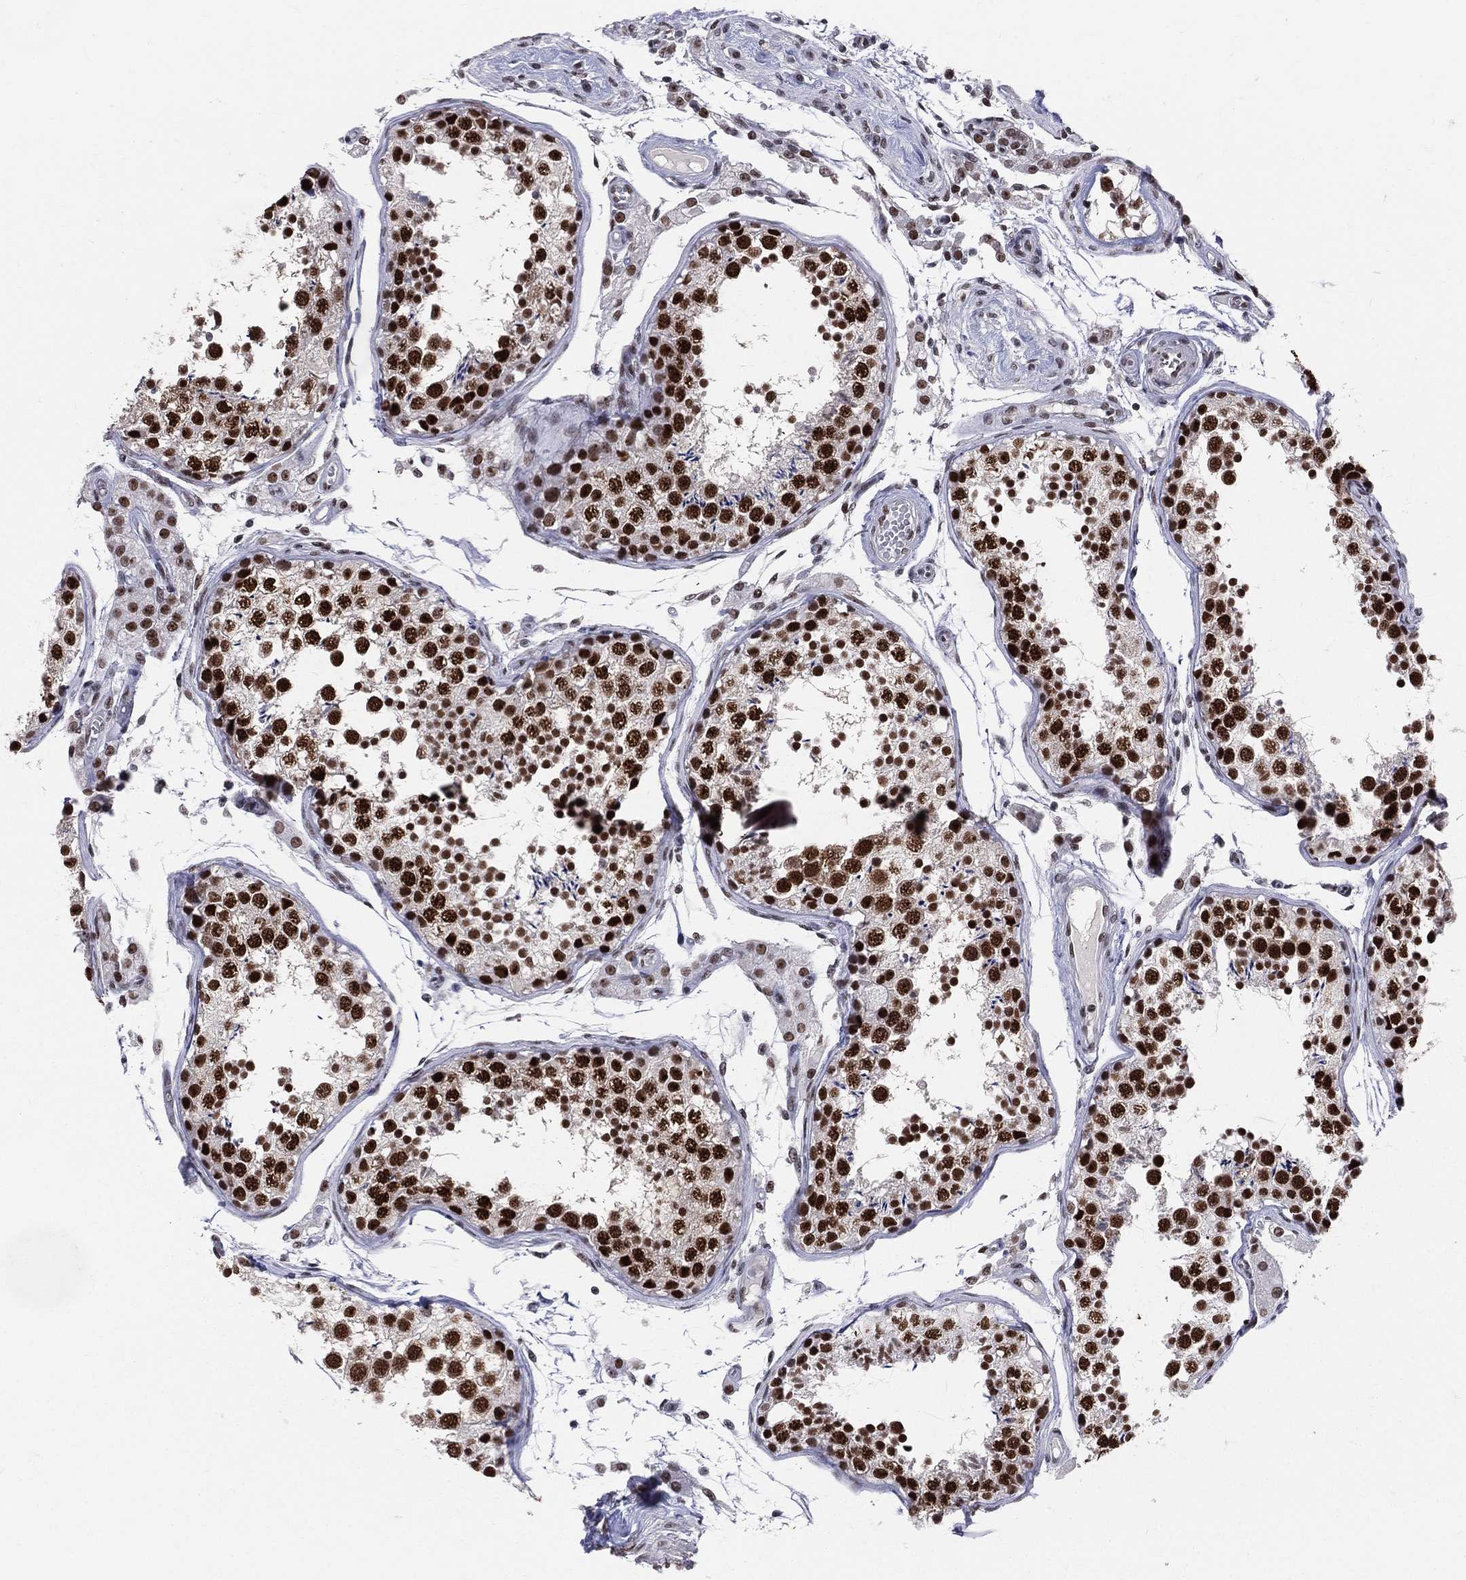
{"staining": {"intensity": "strong", "quantity": ">75%", "location": "nuclear"}, "tissue": "testis", "cell_type": "Cells in seminiferous ducts", "image_type": "normal", "snomed": [{"axis": "morphology", "description": "Normal tissue, NOS"}, {"axis": "topography", "description": "Testis"}], "caption": "IHC photomicrograph of normal testis: testis stained using IHC displays high levels of strong protein expression localized specifically in the nuclear of cells in seminiferous ducts, appearing as a nuclear brown color.", "gene": "CDK7", "patient": {"sex": "male", "age": 29}}